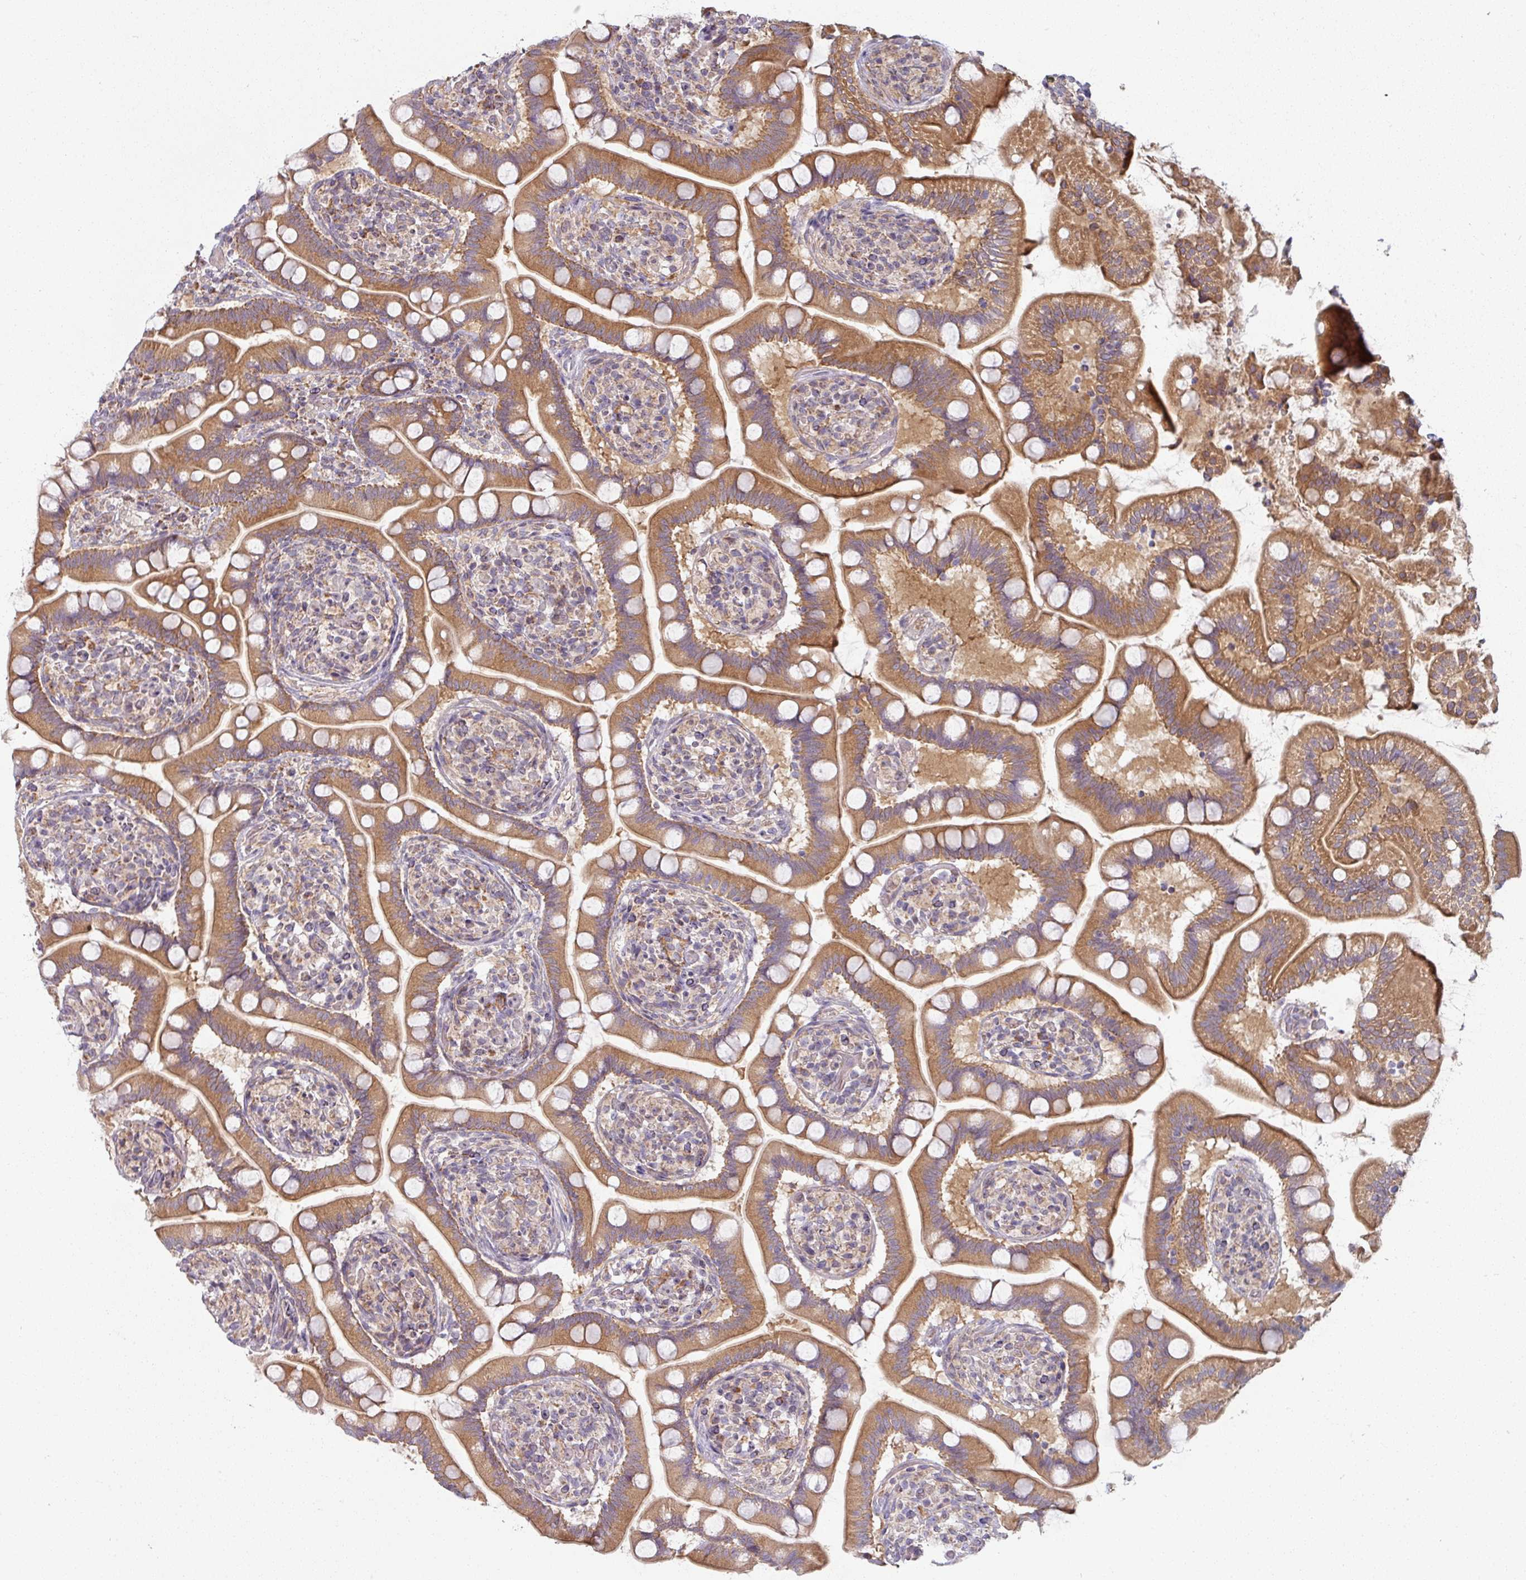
{"staining": {"intensity": "moderate", "quantity": ">75%", "location": "cytoplasmic/membranous"}, "tissue": "small intestine", "cell_type": "Glandular cells", "image_type": "normal", "snomed": [{"axis": "morphology", "description": "Normal tissue, NOS"}, {"axis": "topography", "description": "Small intestine"}], "caption": "A histopathology image of human small intestine stained for a protein demonstrates moderate cytoplasmic/membranous brown staining in glandular cells. The protein of interest is stained brown, and the nuclei are stained in blue (DAB IHC with brightfield microscopy, high magnification).", "gene": "PLEKHJ1", "patient": {"sex": "female", "age": 64}}